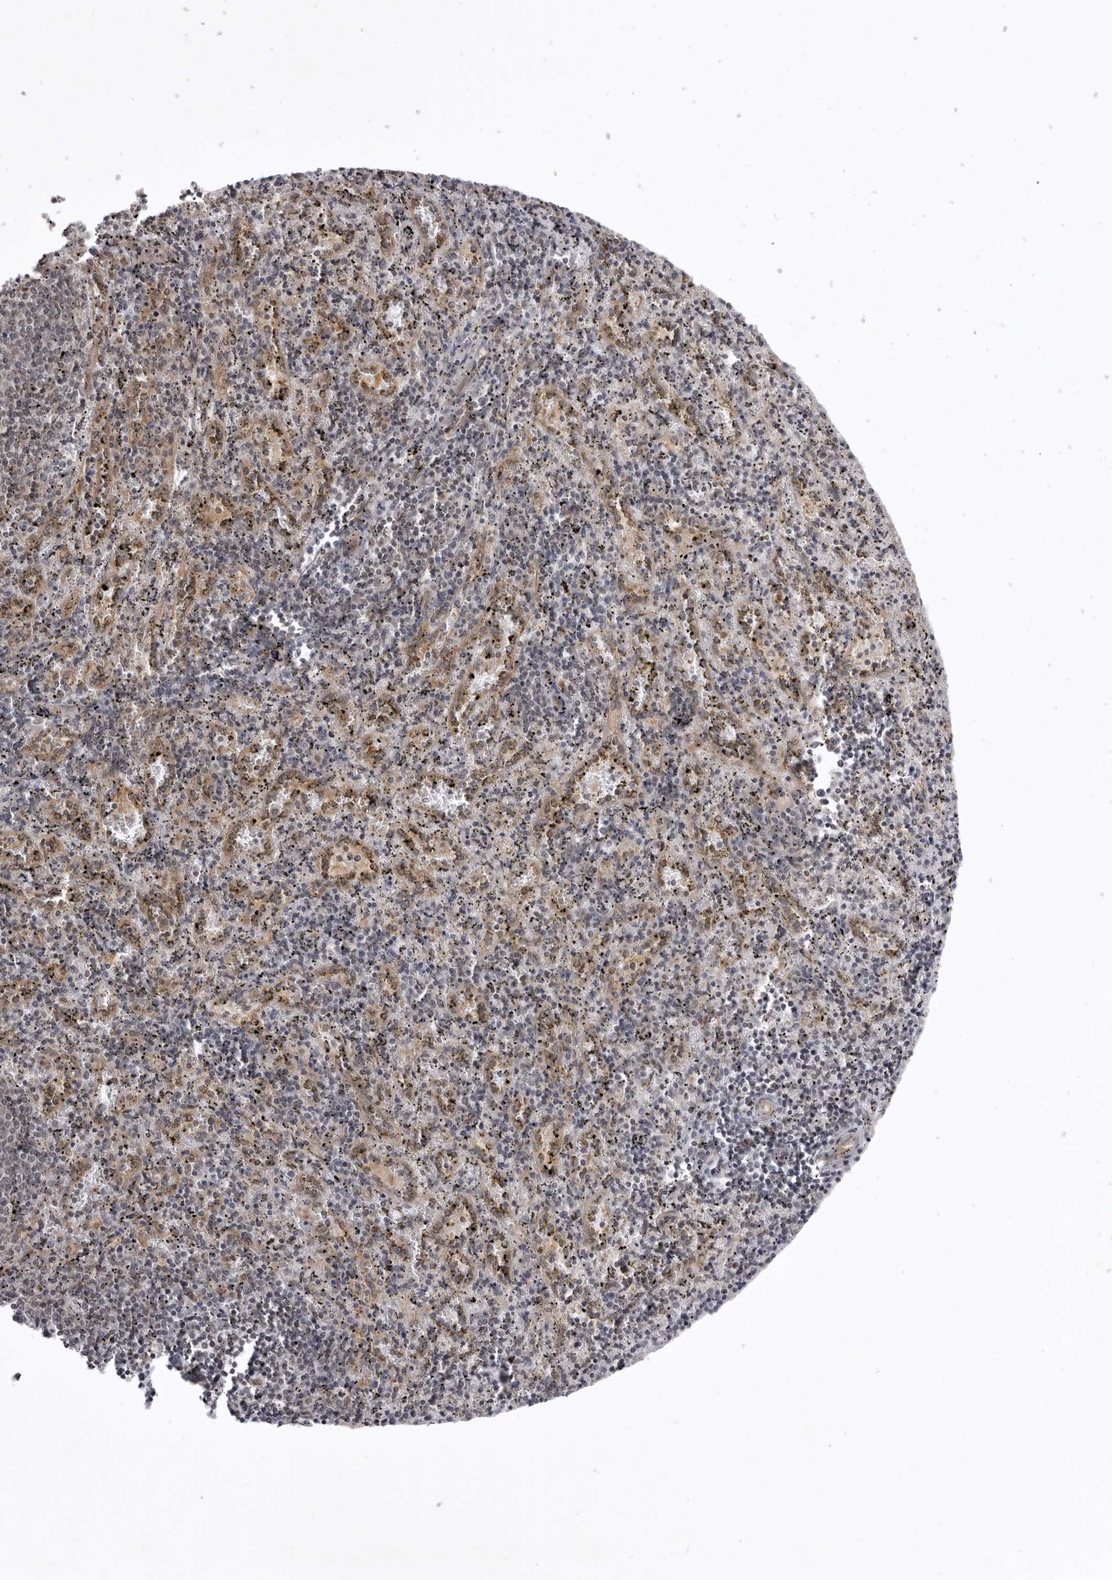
{"staining": {"intensity": "weak", "quantity": "25%-75%", "location": "cytoplasmic/membranous,nuclear"}, "tissue": "spleen", "cell_type": "Cells in red pulp", "image_type": "normal", "snomed": [{"axis": "morphology", "description": "Normal tissue, NOS"}, {"axis": "topography", "description": "Spleen"}], "caption": "Immunohistochemistry (DAB) staining of normal human spleen exhibits weak cytoplasmic/membranous,nuclear protein expression in approximately 25%-75% of cells in red pulp.", "gene": "USP43", "patient": {"sex": "male", "age": 11}}